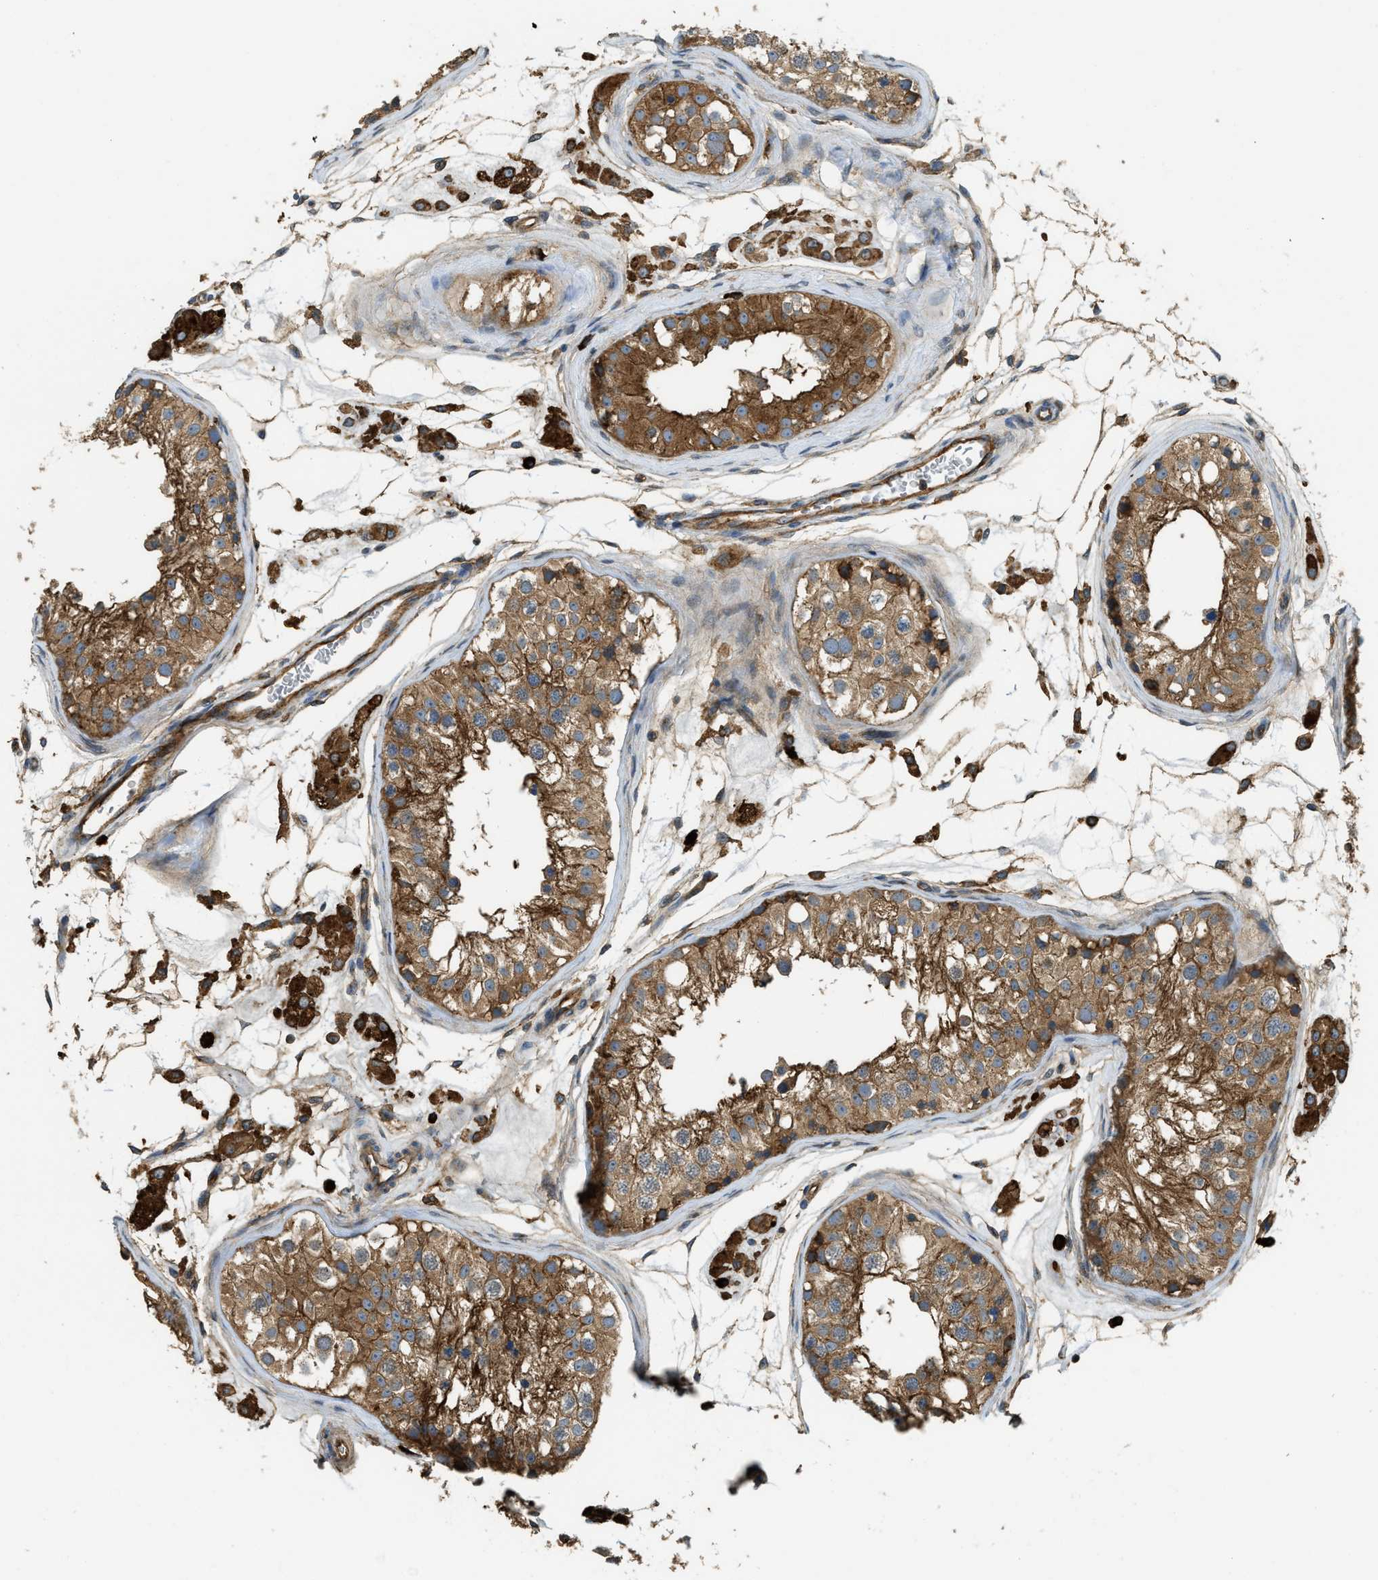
{"staining": {"intensity": "moderate", "quantity": ">75%", "location": "cytoplasmic/membranous"}, "tissue": "testis", "cell_type": "Cells in seminiferous ducts", "image_type": "normal", "snomed": [{"axis": "morphology", "description": "Normal tissue, NOS"}, {"axis": "morphology", "description": "Adenocarcinoma, metastatic, NOS"}, {"axis": "topography", "description": "Testis"}], "caption": "Moderate cytoplasmic/membranous protein positivity is present in about >75% of cells in seminiferous ducts in testis. (DAB (3,3'-diaminobenzidine) IHC, brown staining for protein, blue staining for nuclei).", "gene": "BAG4", "patient": {"sex": "male", "age": 26}}